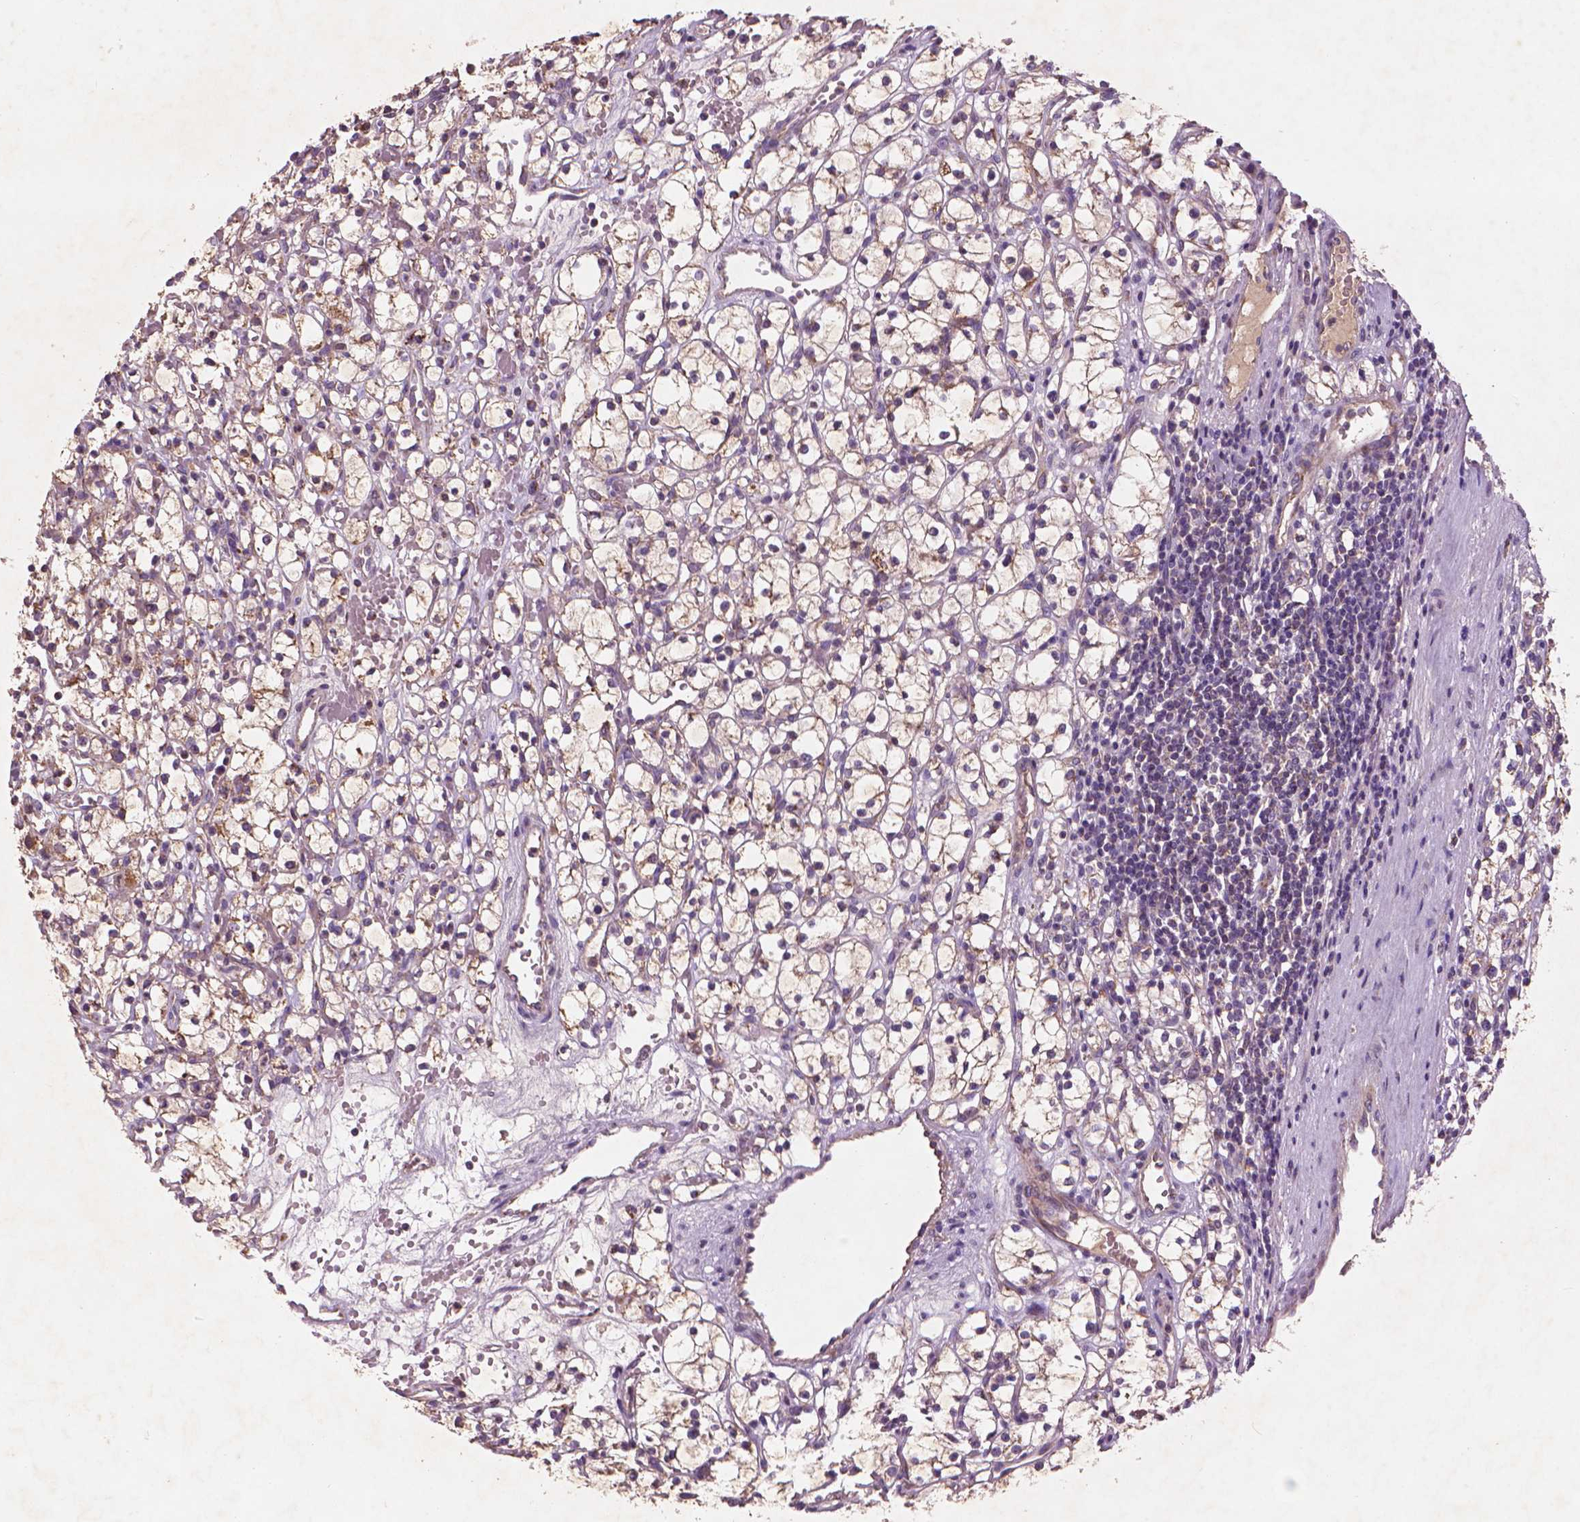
{"staining": {"intensity": "moderate", "quantity": "25%-75%", "location": "cytoplasmic/membranous"}, "tissue": "renal cancer", "cell_type": "Tumor cells", "image_type": "cancer", "snomed": [{"axis": "morphology", "description": "Adenocarcinoma, NOS"}, {"axis": "topography", "description": "Kidney"}], "caption": "A brown stain labels moderate cytoplasmic/membranous staining of a protein in human renal cancer tumor cells.", "gene": "NLRX1", "patient": {"sex": "female", "age": 59}}